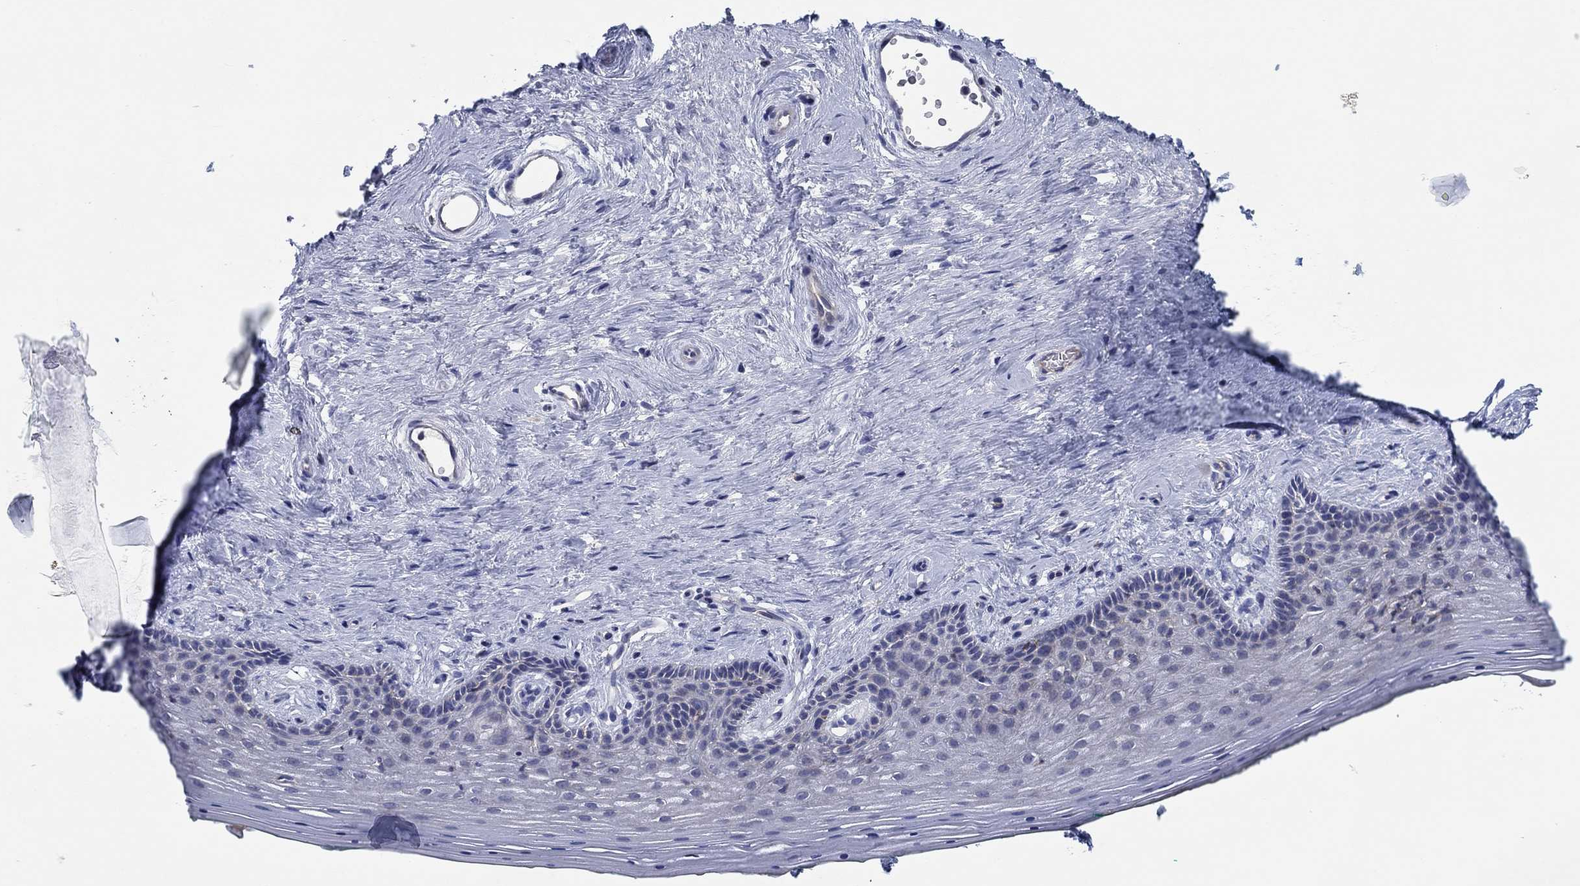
{"staining": {"intensity": "negative", "quantity": "none", "location": "none"}, "tissue": "vagina", "cell_type": "Squamous epithelial cells", "image_type": "normal", "snomed": [{"axis": "morphology", "description": "Normal tissue, NOS"}, {"axis": "topography", "description": "Vagina"}], "caption": "A high-resolution photomicrograph shows immunohistochemistry staining of benign vagina, which reveals no significant expression in squamous epithelial cells. Brightfield microscopy of immunohistochemistry stained with DAB (brown) and hematoxylin (blue), captured at high magnification.", "gene": "PVR", "patient": {"sex": "female", "age": 45}}